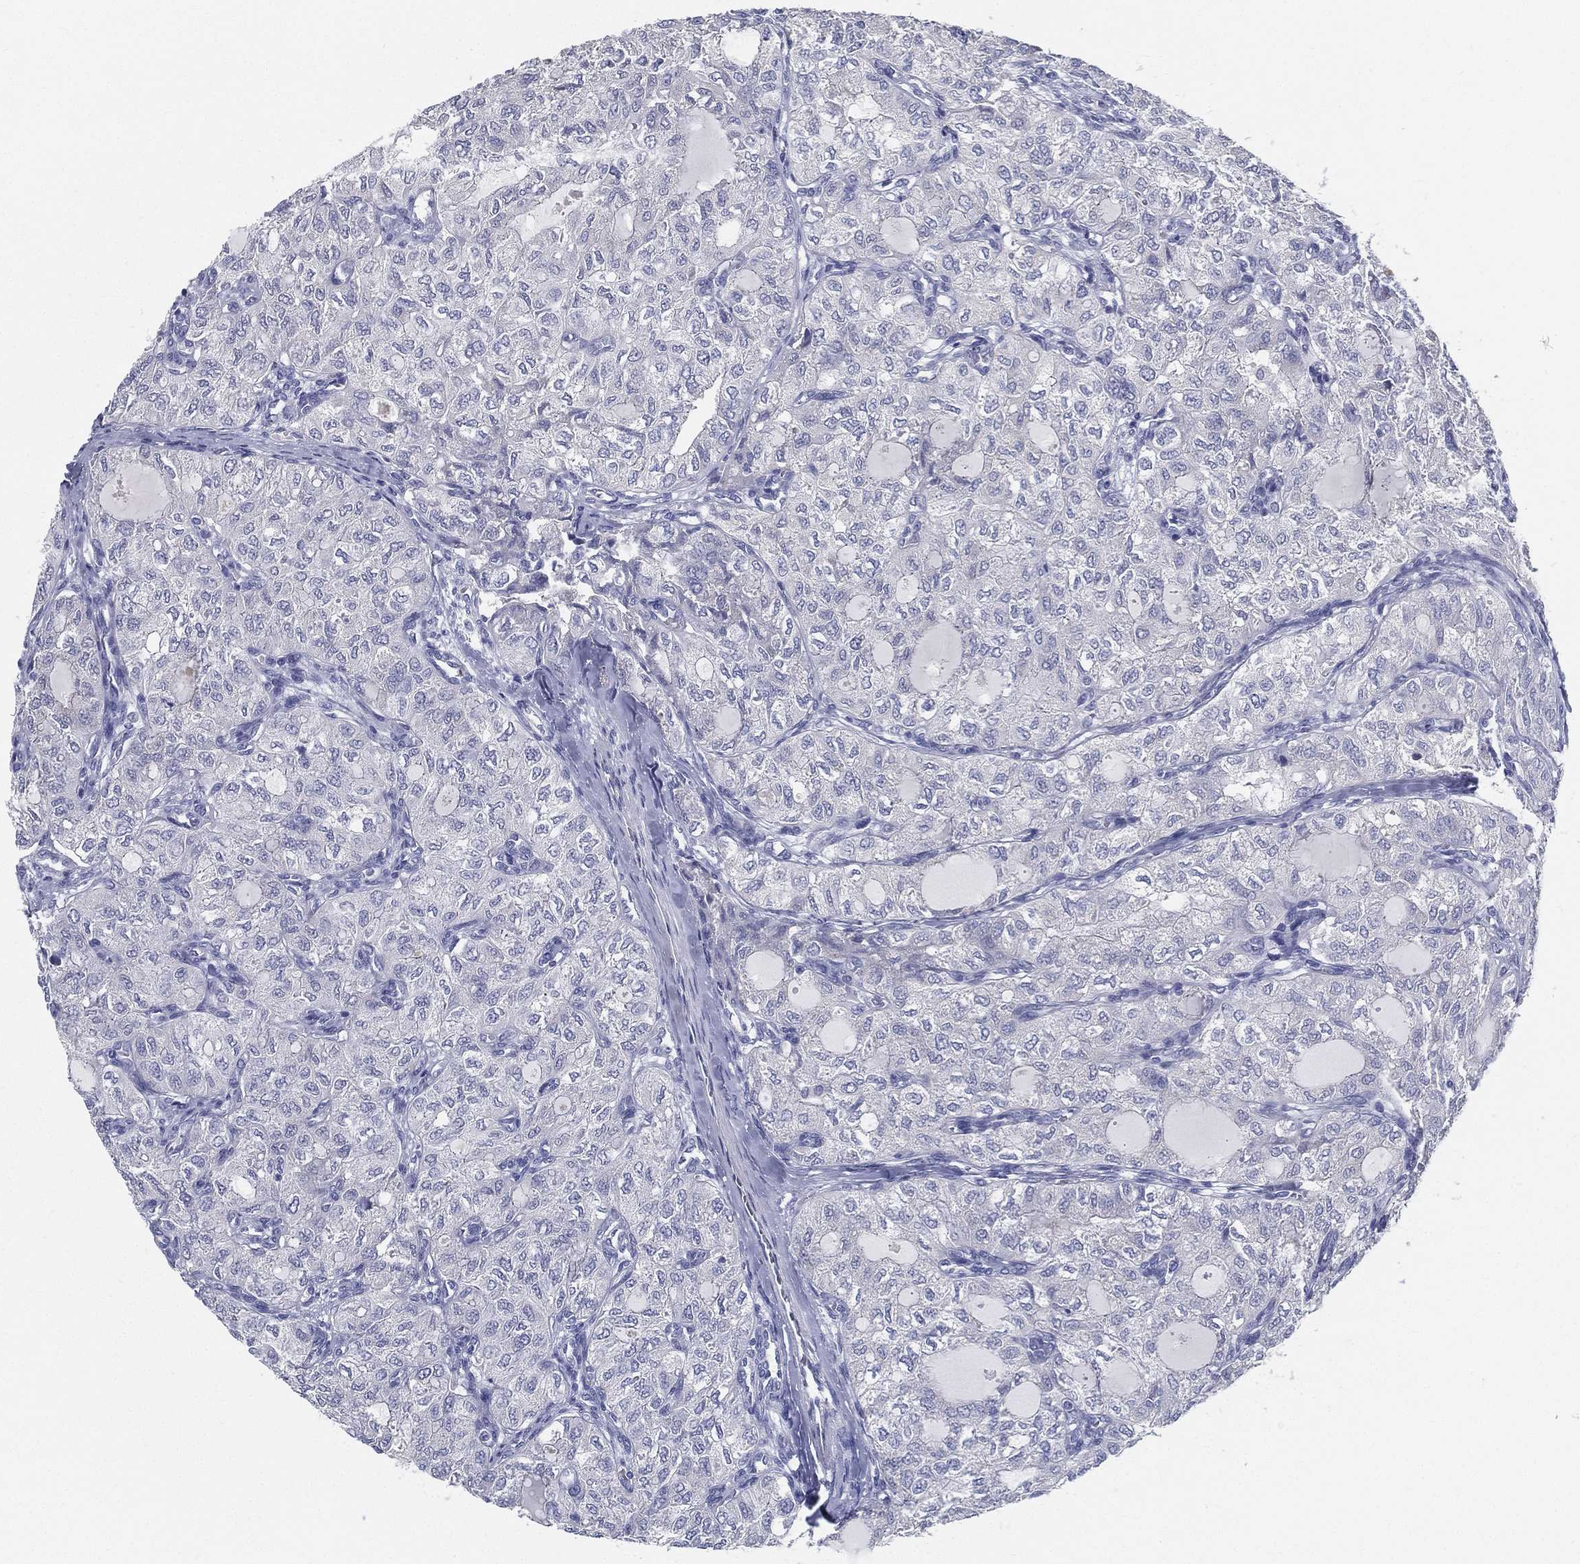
{"staining": {"intensity": "negative", "quantity": "none", "location": "none"}, "tissue": "thyroid cancer", "cell_type": "Tumor cells", "image_type": "cancer", "snomed": [{"axis": "morphology", "description": "Follicular adenoma carcinoma, NOS"}, {"axis": "topography", "description": "Thyroid gland"}], "caption": "There is no significant staining in tumor cells of thyroid follicular adenoma carcinoma. (Immunohistochemistry, brightfield microscopy, high magnification).", "gene": "STS", "patient": {"sex": "male", "age": 75}}